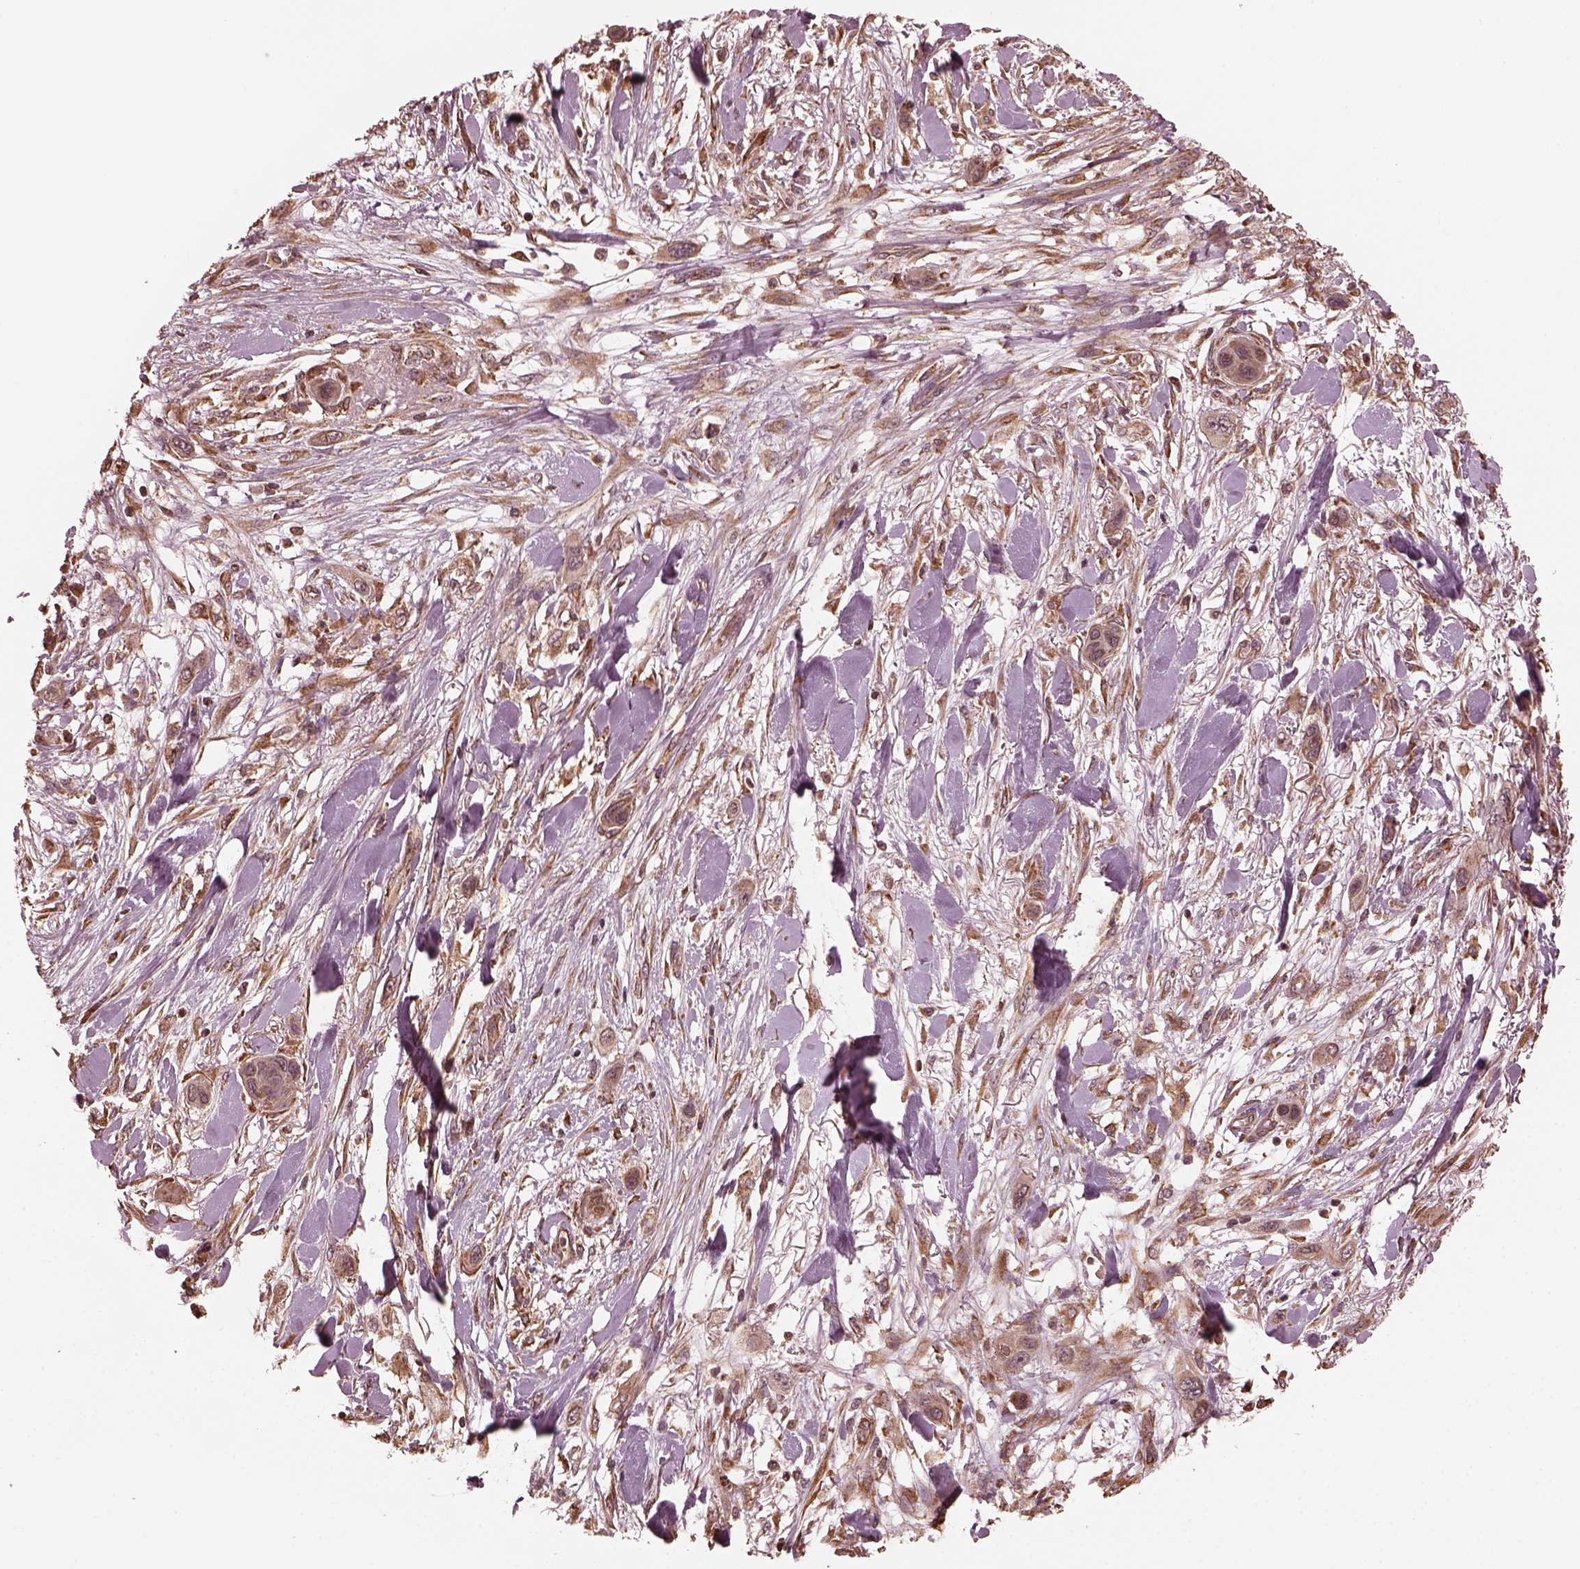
{"staining": {"intensity": "weak", "quantity": ">75%", "location": "cytoplasmic/membranous"}, "tissue": "skin cancer", "cell_type": "Tumor cells", "image_type": "cancer", "snomed": [{"axis": "morphology", "description": "Squamous cell carcinoma, NOS"}, {"axis": "topography", "description": "Skin"}], "caption": "A histopathology image showing weak cytoplasmic/membranous staining in approximately >75% of tumor cells in squamous cell carcinoma (skin), as visualized by brown immunohistochemical staining.", "gene": "ZNF292", "patient": {"sex": "male", "age": 79}}